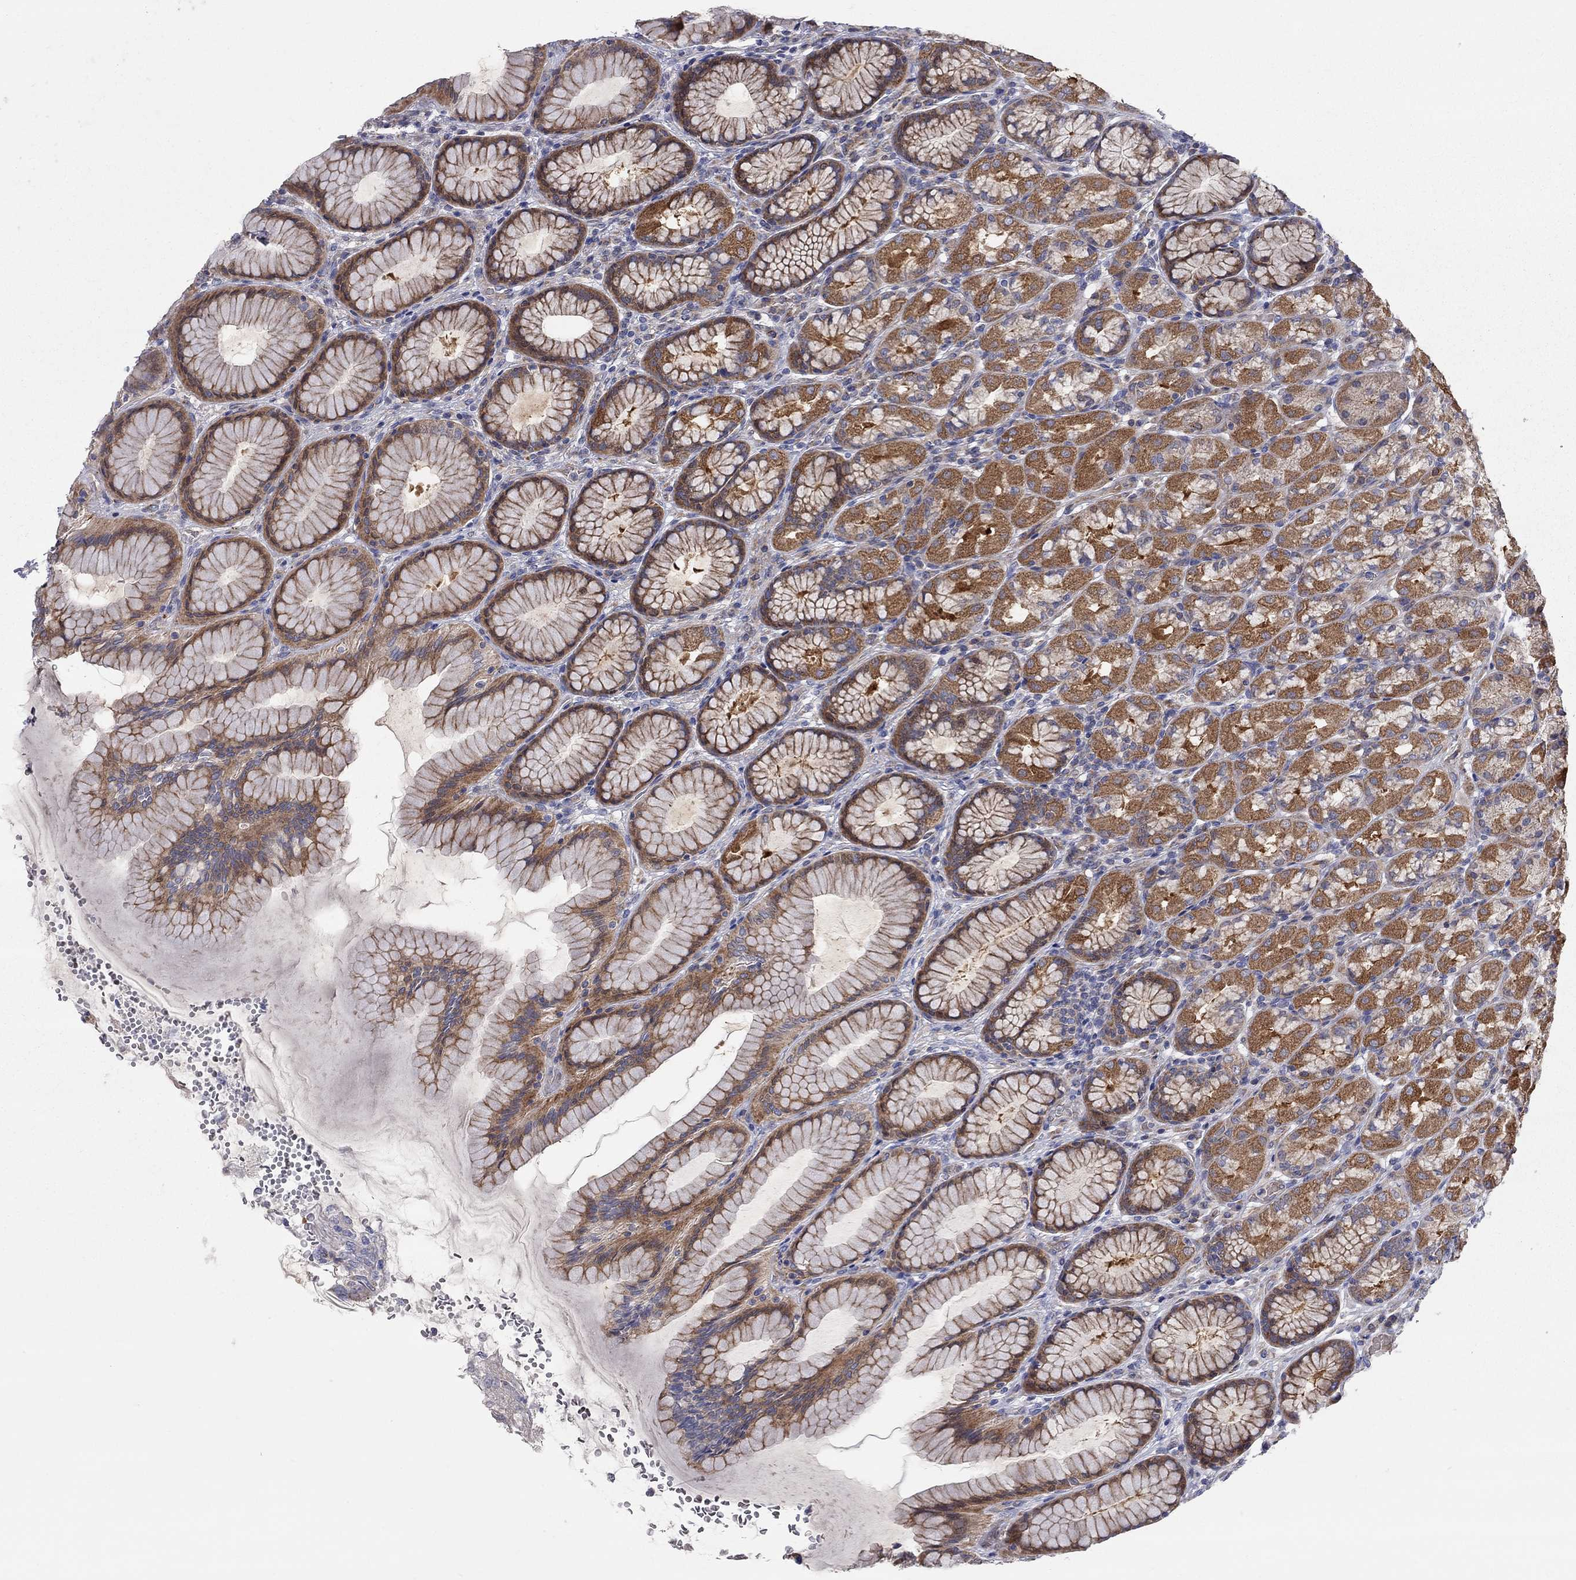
{"staining": {"intensity": "strong", "quantity": "25%-75%", "location": "cytoplasmic/membranous"}, "tissue": "stomach", "cell_type": "Glandular cells", "image_type": "normal", "snomed": [{"axis": "morphology", "description": "Normal tissue, NOS"}, {"axis": "morphology", "description": "Adenocarcinoma, NOS"}, {"axis": "topography", "description": "Stomach"}], "caption": "Immunohistochemical staining of unremarkable human stomach exhibits 25%-75% levels of strong cytoplasmic/membranous protein staining in about 25%-75% of glandular cells.", "gene": "KANSL1L", "patient": {"sex": "female", "age": 79}}